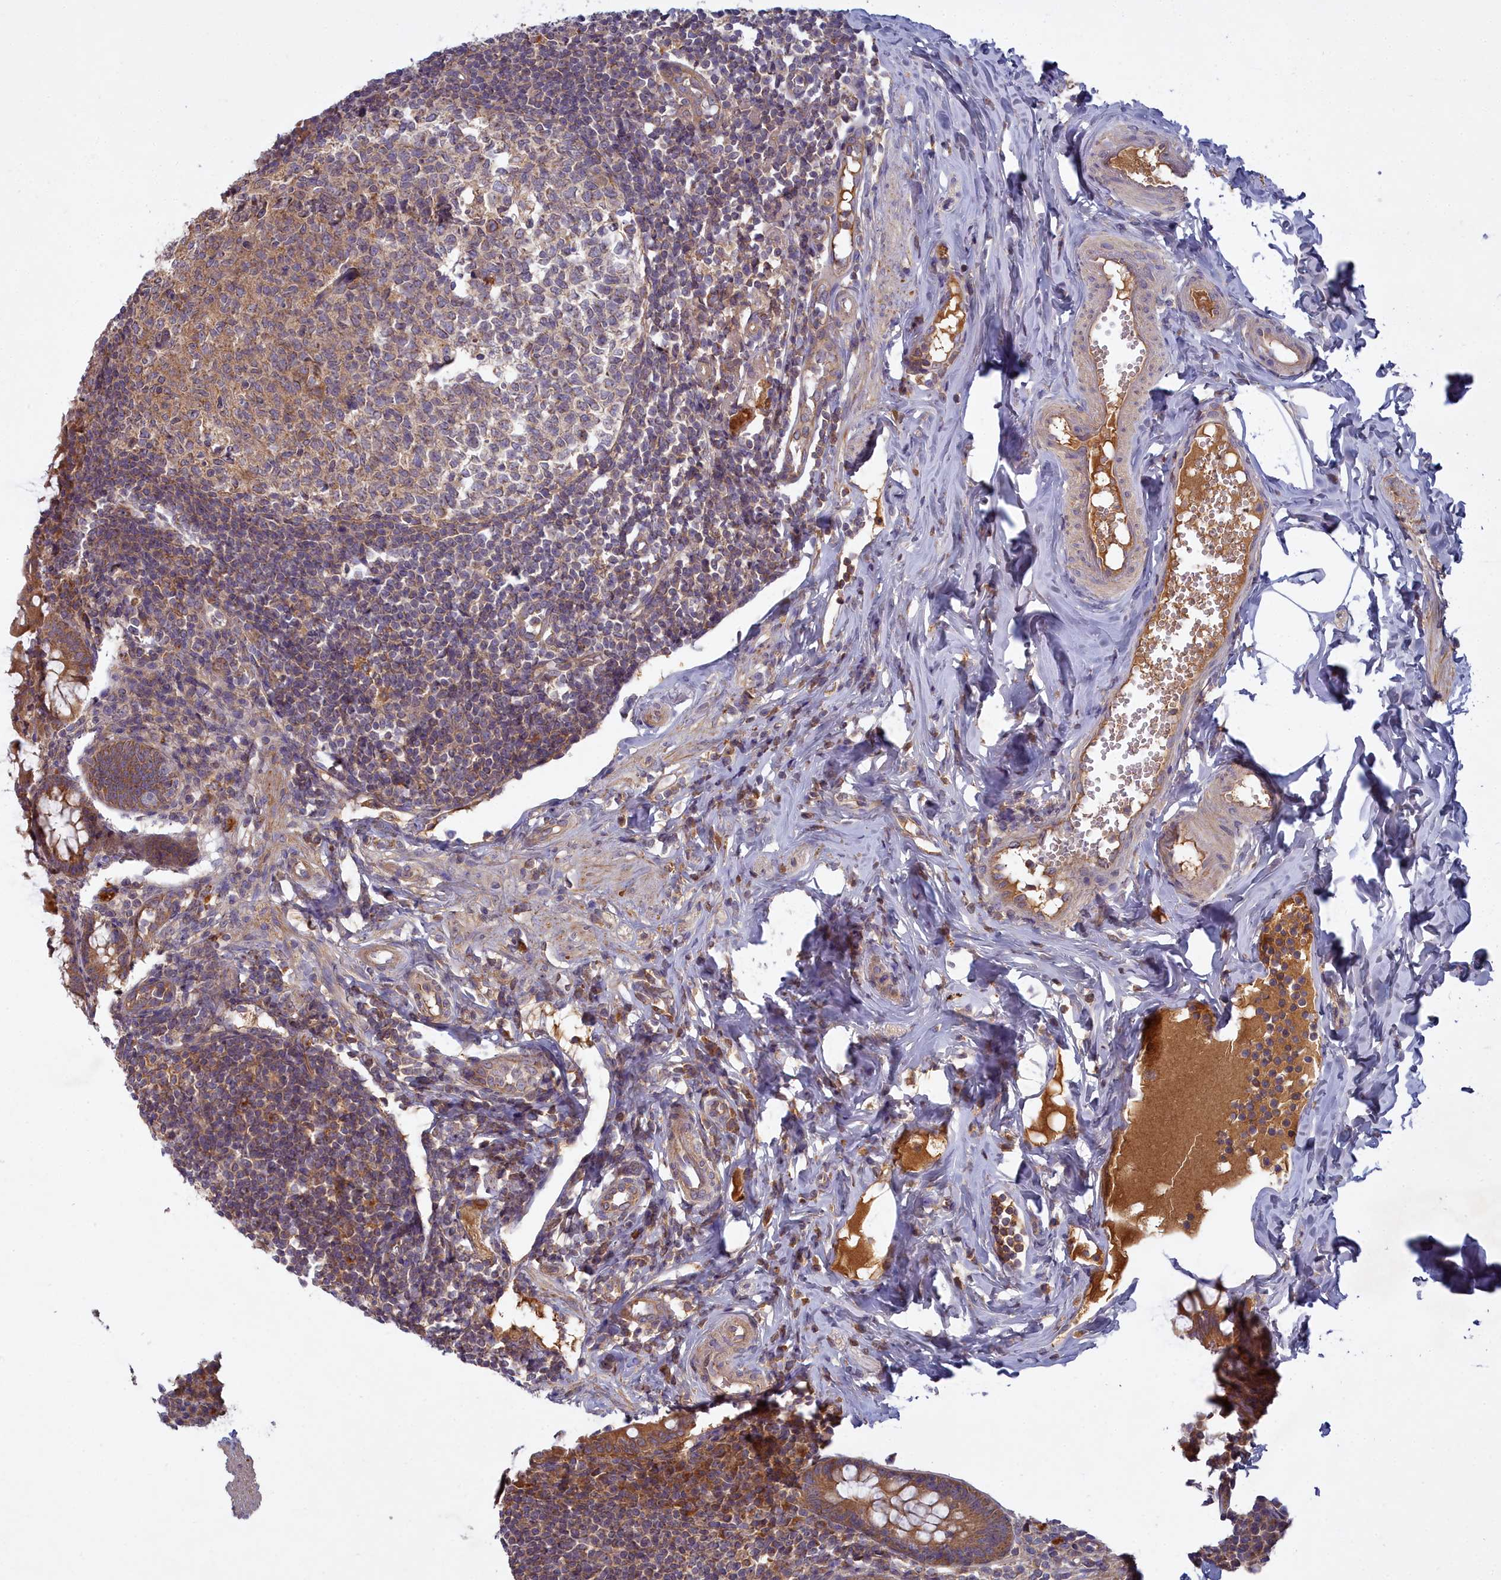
{"staining": {"intensity": "moderate", "quantity": ">75%", "location": "cytoplasmic/membranous"}, "tissue": "appendix", "cell_type": "Glandular cells", "image_type": "normal", "snomed": [{"axis": "morphology", "description": "Normal tissue, NOS"}, {"axis": "topography", "description": "Appendix"}], "caption": "DAB immunohistochemical staining of unremarkable appendix displays moderate cytoplasmic/membranous protein staining in approximately >75% of glandular cells.", "gene": "CCDC167", "patient": {"sex": "female", "age": 33}}